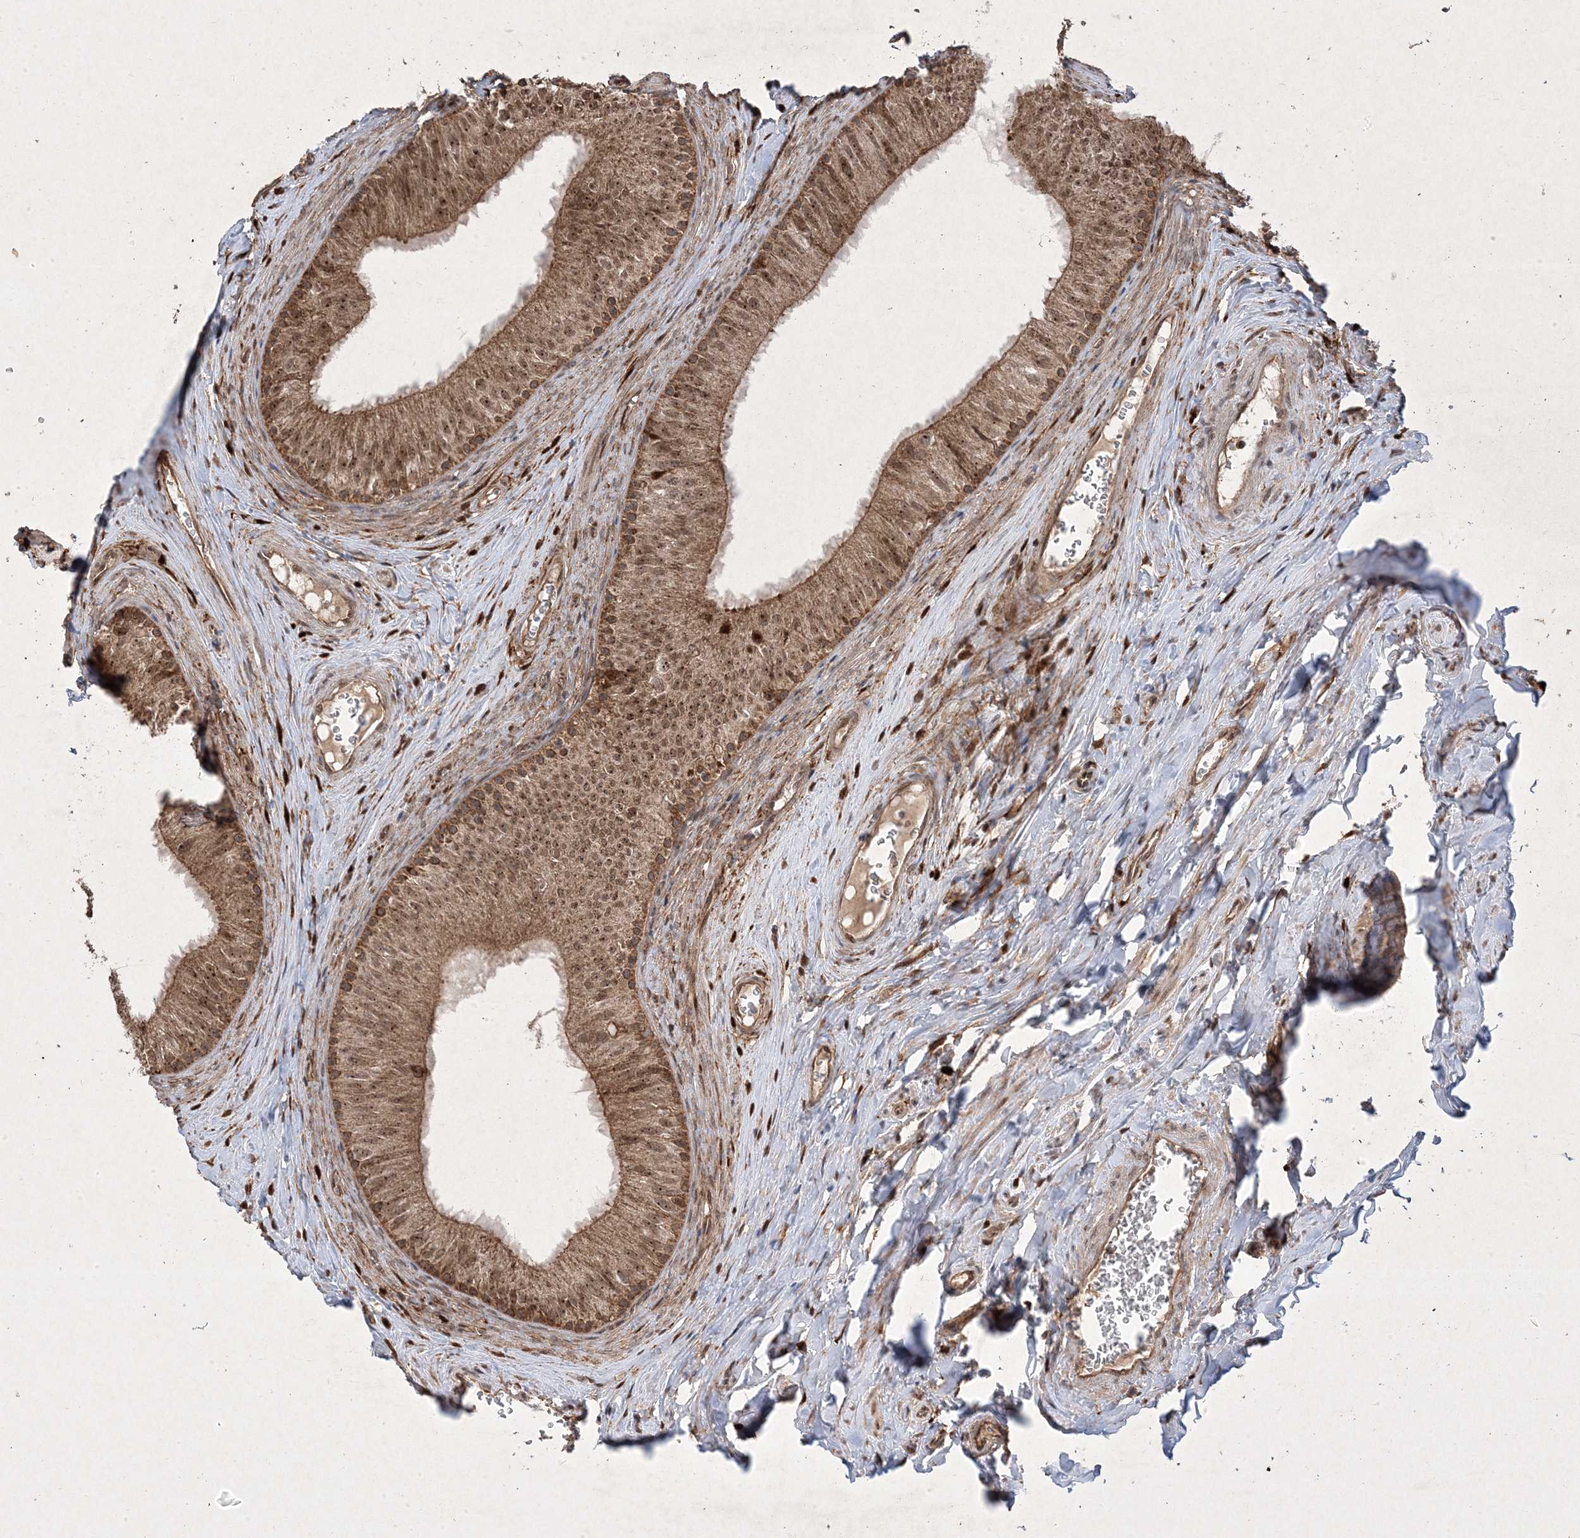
{"staining": {"intensity": "moderate", "quantity": ">75%", "location": "cytoplasmic/membranous,nuclear"}, "tissue": "epididymis", "cell_type": "Glandular cells", "image_type": "normal", "snomed": [{"axis": "morphology", "description": "Normal tissue, NOS"}, {"axis": "topography", "description": "Epididymis"}], "caption": "Glandular cells show medium levels of moderate cytoplasmic/membranous,nuclear staining in about >75% of cells in normal human epididymis.", "gene": "PLEKHM2", "patient": {"sex": "male", "age": 46}}